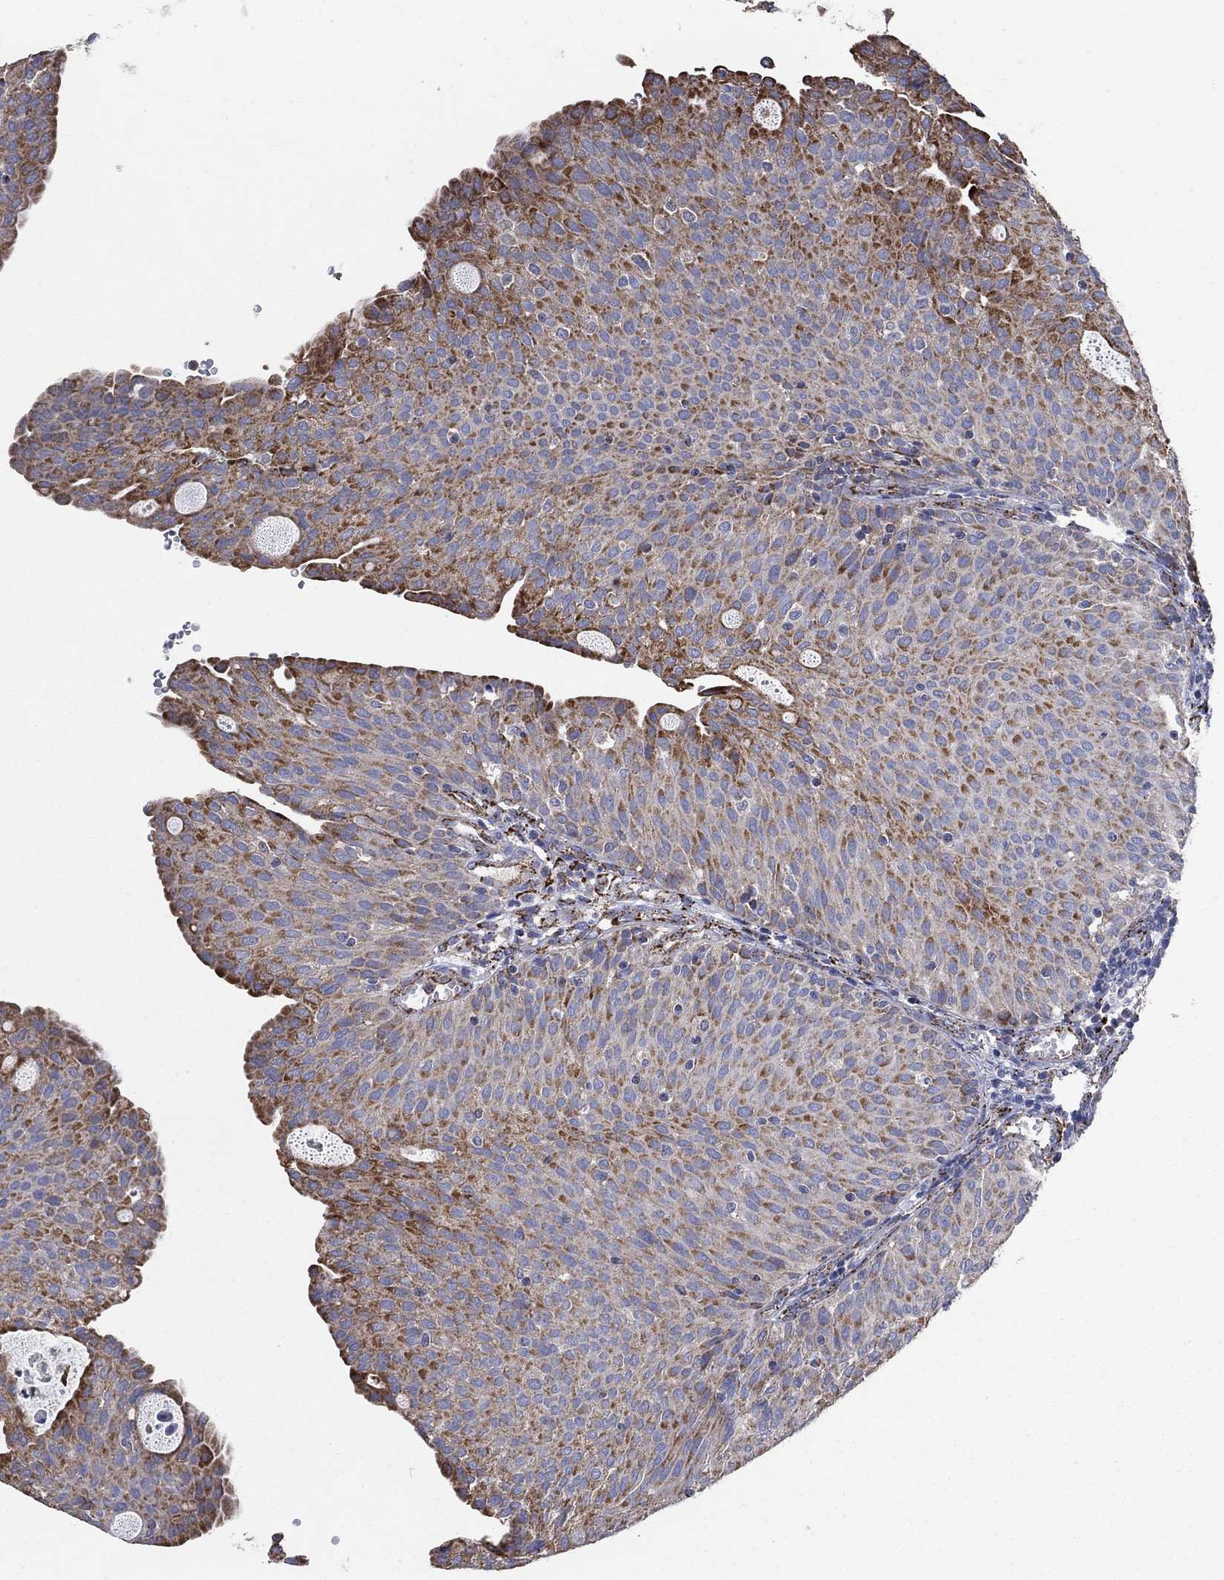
{"staining": {"intensity": "moderate", "quantity": "25%-75%", "location": "cytoplasmic/membranous"}, "tissue": "urothelial cancer", "cell_type": "Tumor cells", "image_type": "cancer", "snomed": [{"axis": "morphology", "description": "Urothelial carcinoma, Low grade"}, {"axis": "topography", "description": "Urinary bladder"}], "caption": "Urothelial cancer stained with immunohistochemistry (IHC) exhibits moderate cytoplasmic/membranous expression in approximately 25%-75% of tumor cells.", "gene": "PNPLA2", "patient": {"sex": "male", "age": 54}}